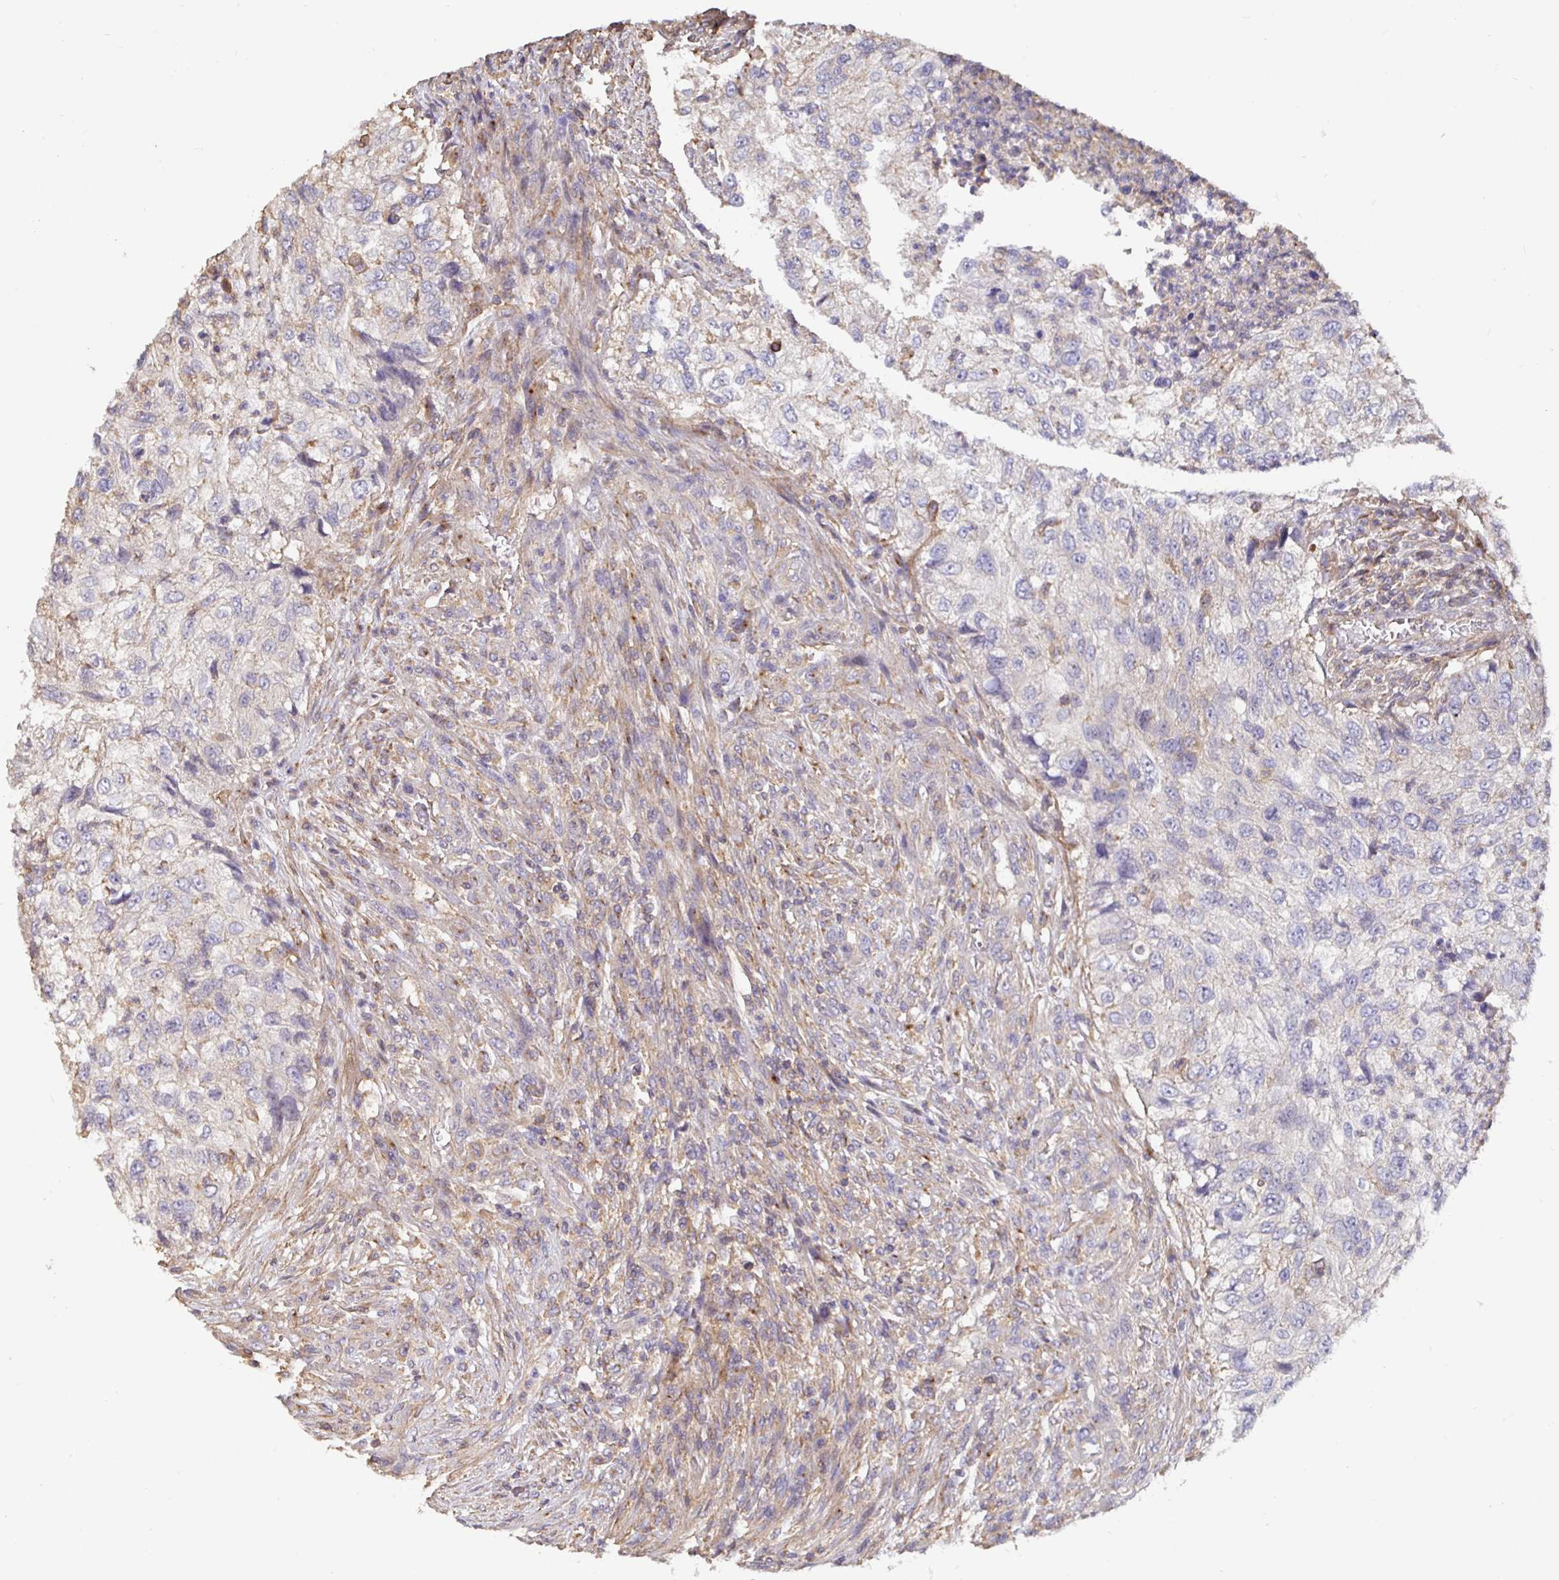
{"staining": {"intensity": "negative", "quantity": "none", "location": "none"}, "tissue": "urothelial cancer", "cell_type": "Tumor cells", "image_type": "cancer", "snomed": [{"axis": "morphology", "description": "Urothelial carcinoma, High grade"}, {"axis": "topography", "description": "Urinary bladder"}], "caption": "This is an IHC photomicrograph of human urothelial carcinoma (high-grade). There is no positivity in tumor cells.", "gene": "C1QTNF7", "patient": {"sex": "female", "age": 60}}